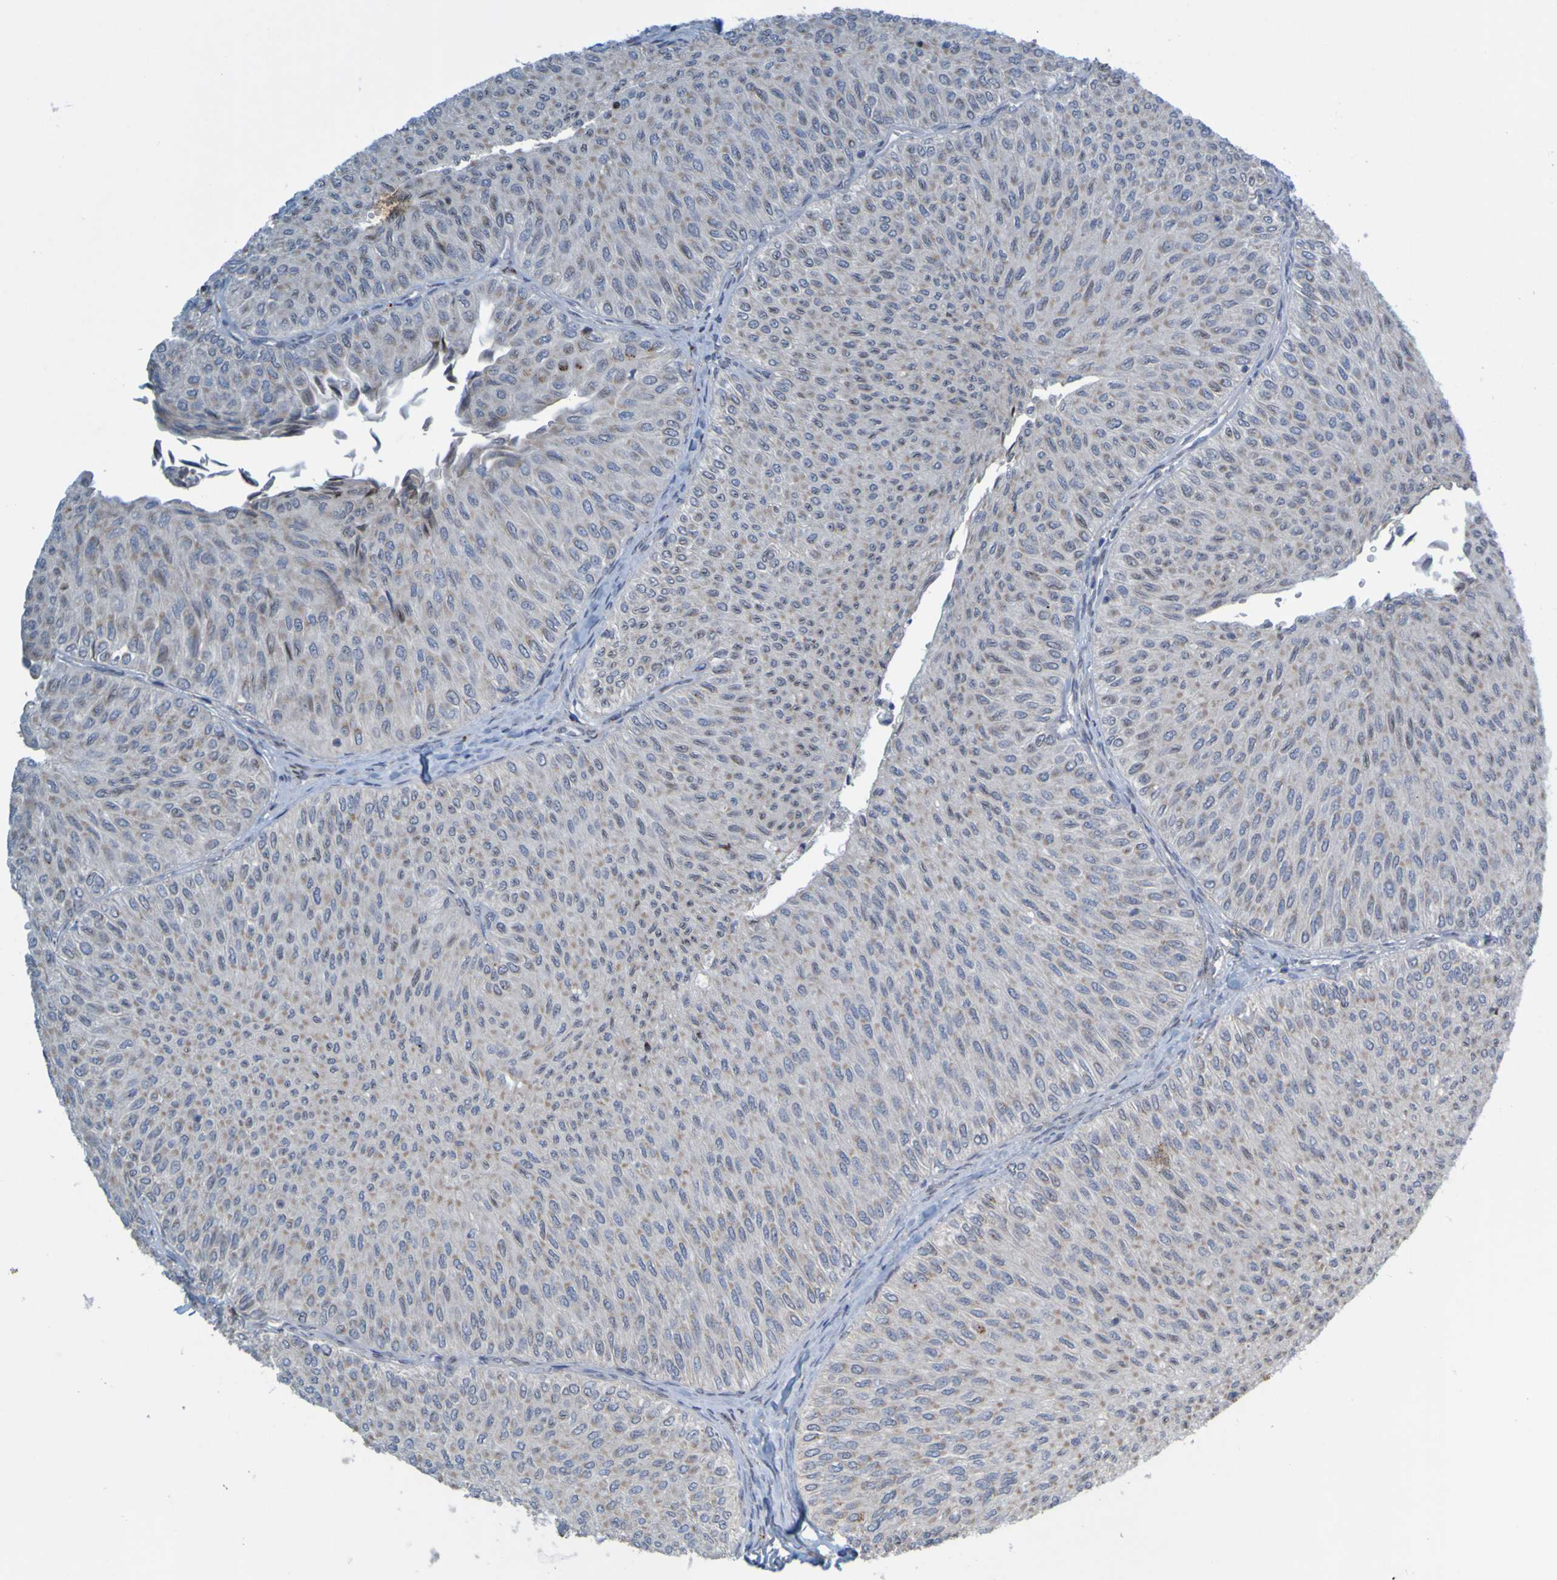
{"staining": {"intensity": "weak", "quantity": ">75%", "location": "cytoplasmic/membranous"}, "tissue": "urothelial cancer", "cell_type": "Tumor cells", "image_type": "cancer", "snomed": [{"axis": "morphology", "description": "Urothelial carcinoma, Low grade"}, {"axis": "topography", "description": "Urinary bladder"}], "caption": "The micrograph exhibits a brown stain indicating the presence of a protein in the cytoplasmic/membranous of tumor cells in urothelial cancer.", "gene": "MAG", "patient": {"sex": "male", "age": 78}}